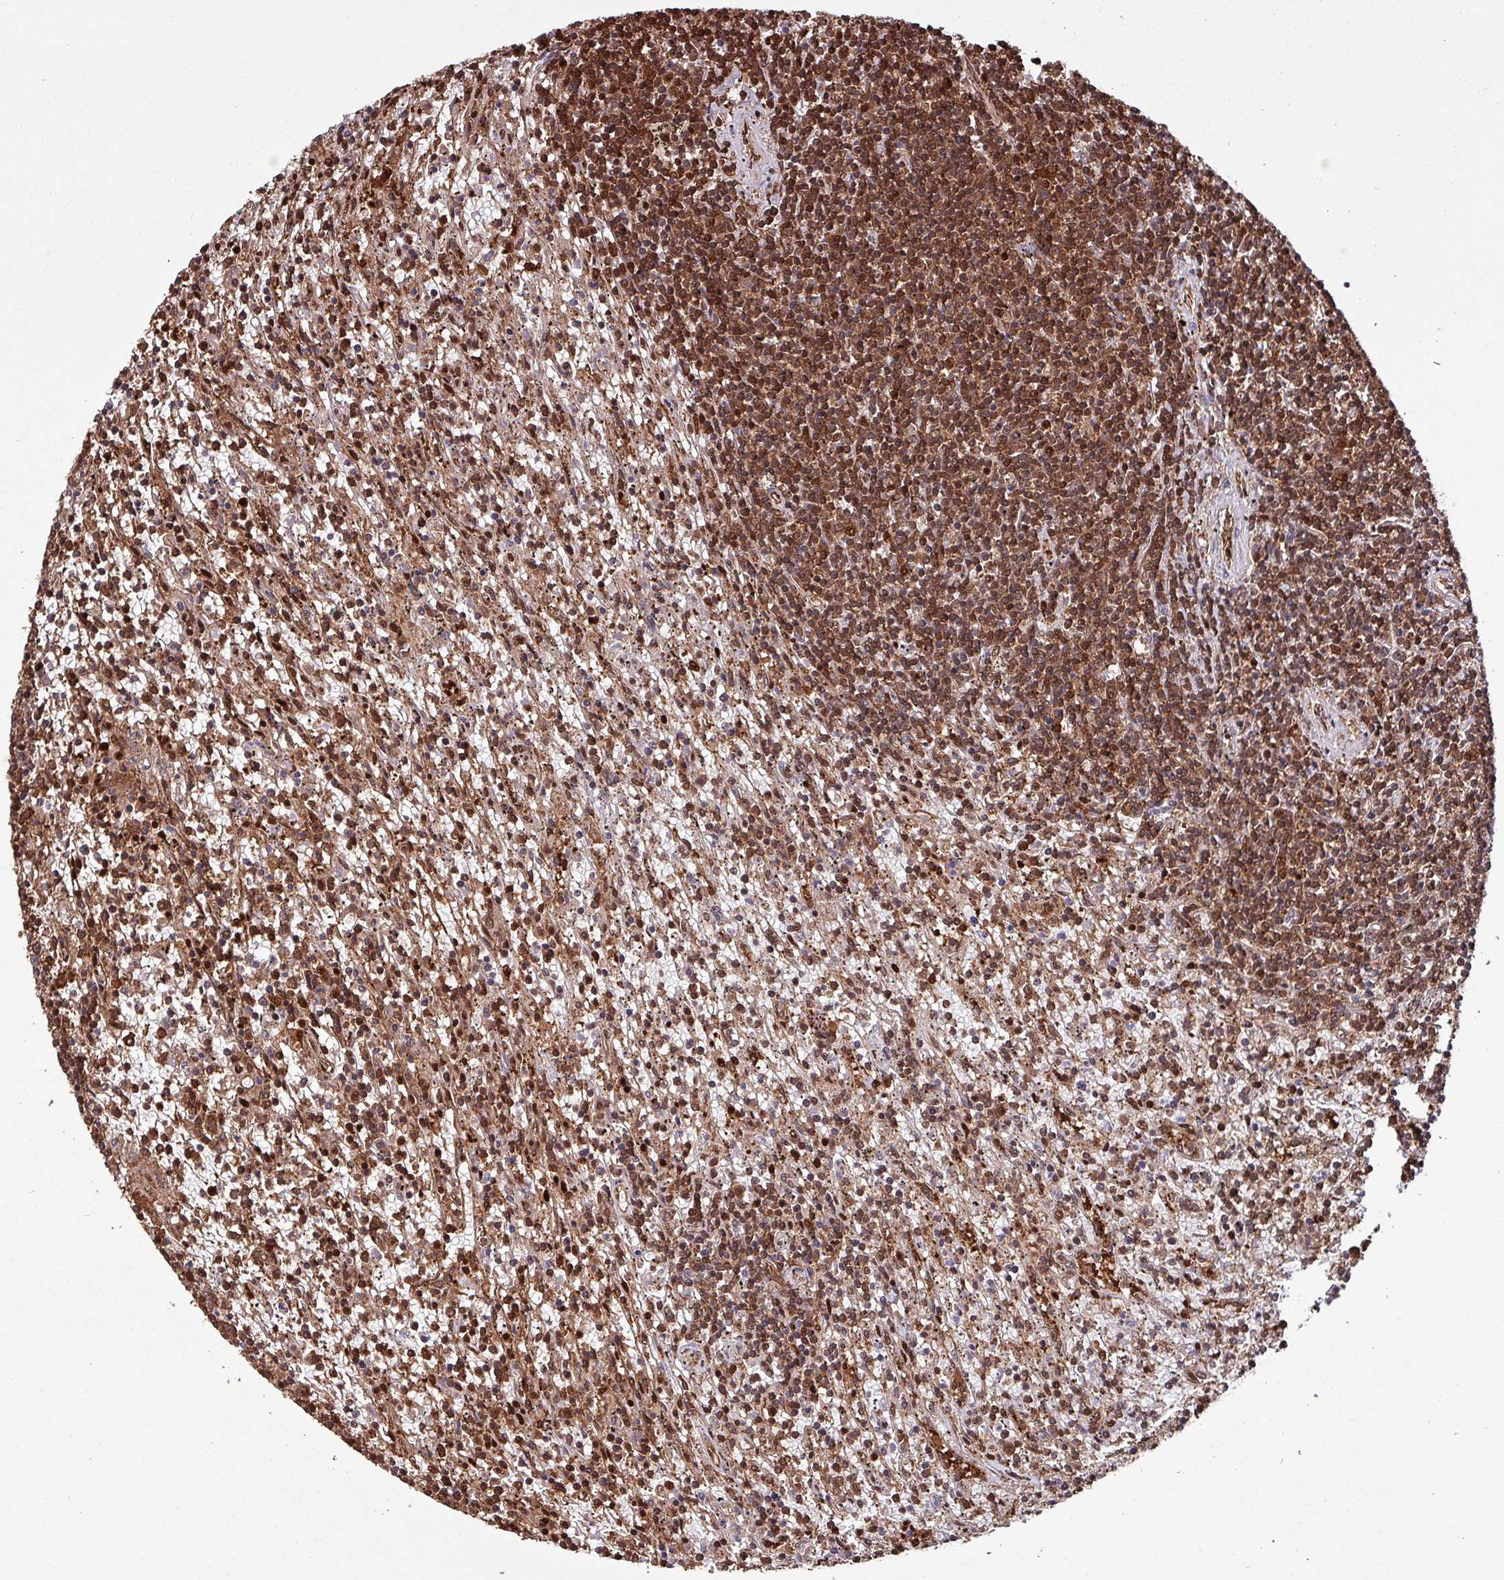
{"staining": {"intensity": "moderate", "quantity": ">75%", "location": "cytoplasmic/membranous,nuclear"}, "tissue": "lymphoma", "cell_type": "Tumor cells", "image_type": "cancer", "snomed": [{"axis": "morphology", "description": "Malignant lymphoma, non-Hodgkin's type, Low grade"}, {"axis": "topography", "description": "Spleen"}], "caption": "An image of human lymphoma stained for a protein displays moderate cytoplasmic/membranous and nuclear brown staining in tumor cells.", "gene": "PSMB8", "patient": {"sex": "male", "age": 76}}